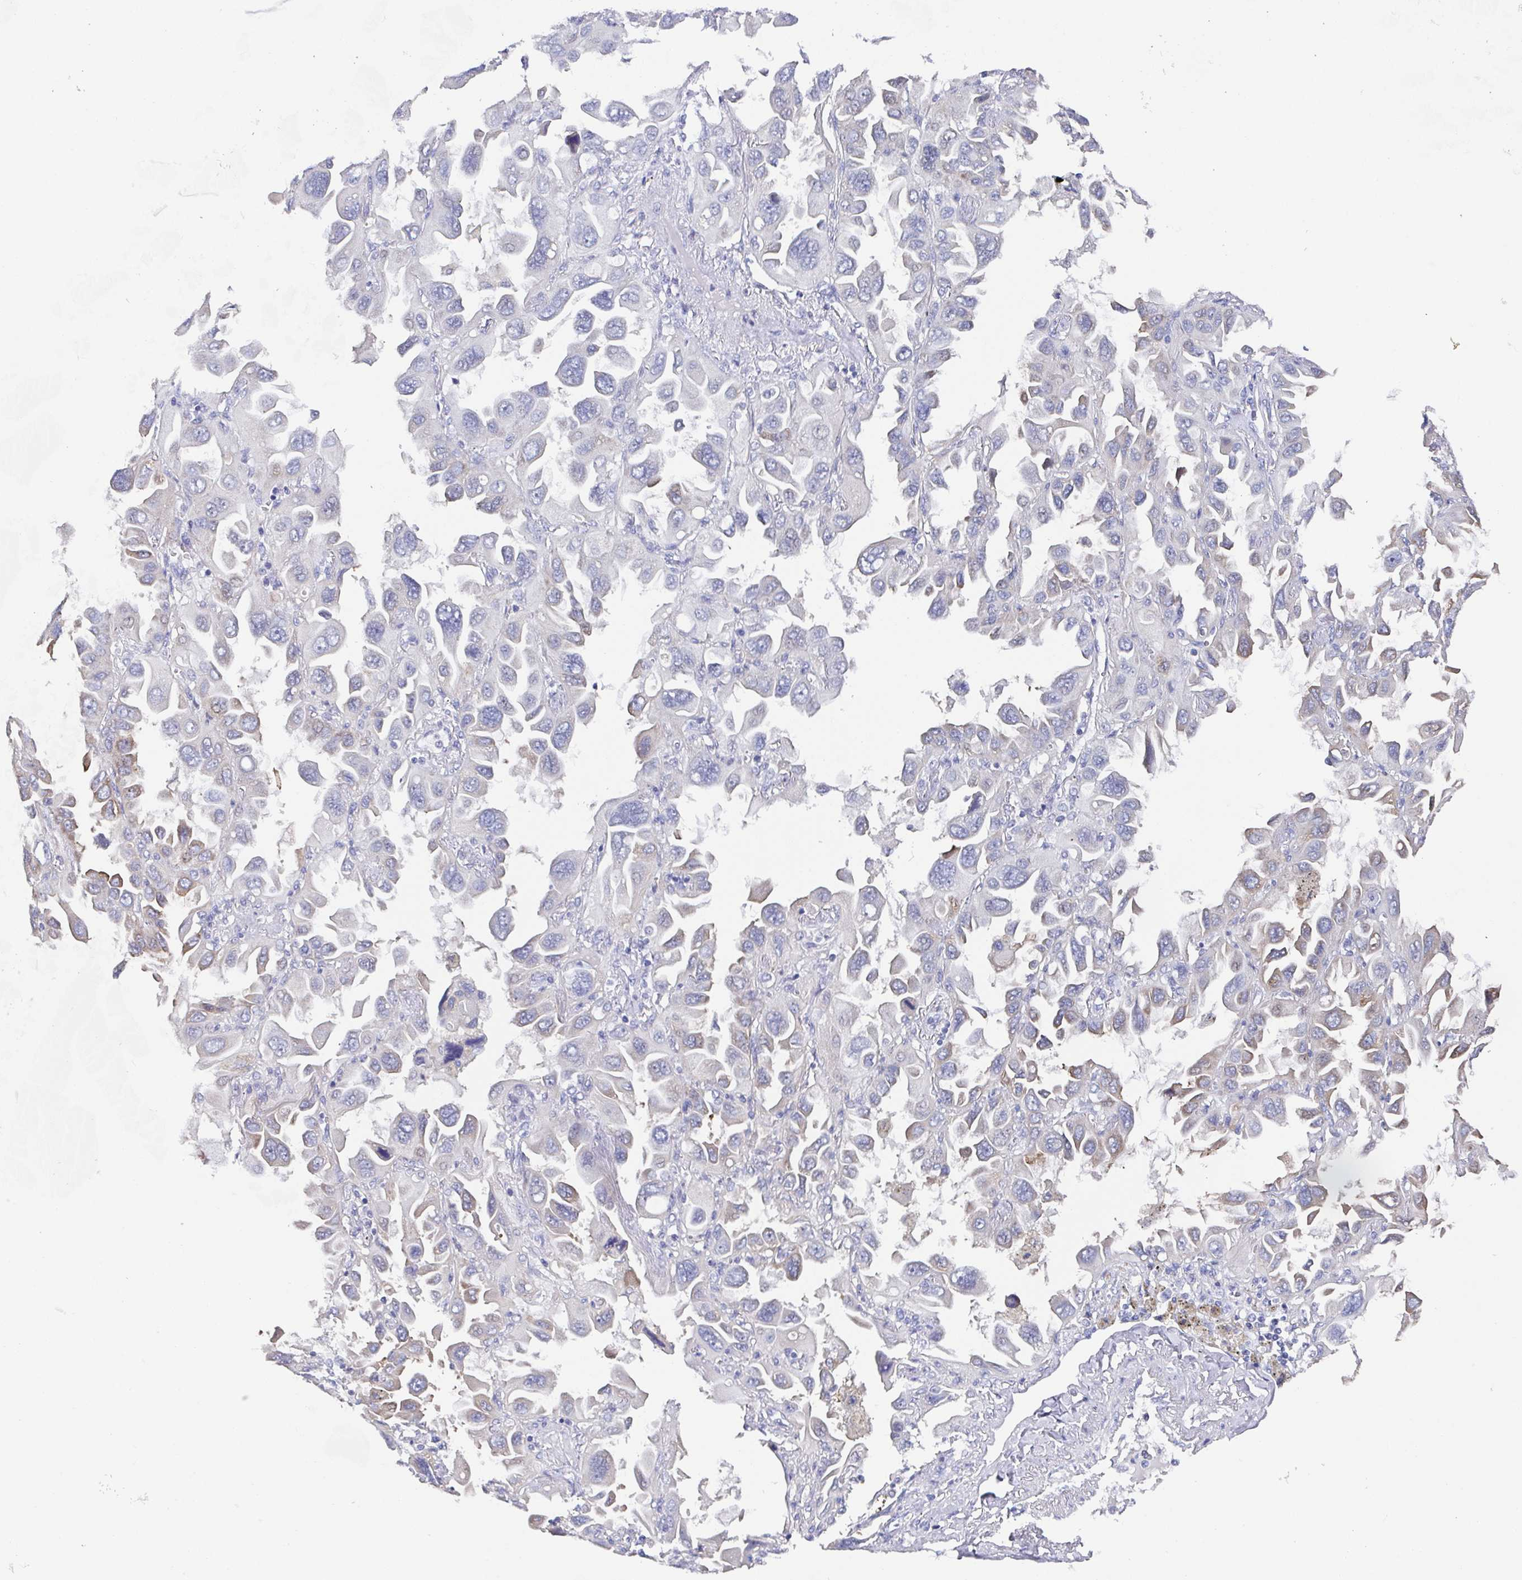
{"staining": {"intensity": "moderate", "quantity": "<25%", "location": "cytoplasmic/membranous"}, "tissue": "lung cancer", "cell_type": "Tumor cells", "image_type": "cancer", "snomed": [{"axis": "morphology", "description": "Adenocarcinoma, NOS"}, {"axis": "topography", "description": "Lung"}], "caption": "Immunohistochemistry (IHC) staining of lung adenocarcinoma, which demonstrates low levels of moderate cytoplasmic/membranous staining in approximately <25% of tumor cells indicating moderate cytoplasmic/membranous protein positivity. The staining was performed using DAB (brown) for protein detection and nuclei were counterstained in hematoxylin (blue).", "gene": "SSC4D", "patient": {"sex": "male", "age": 64}}